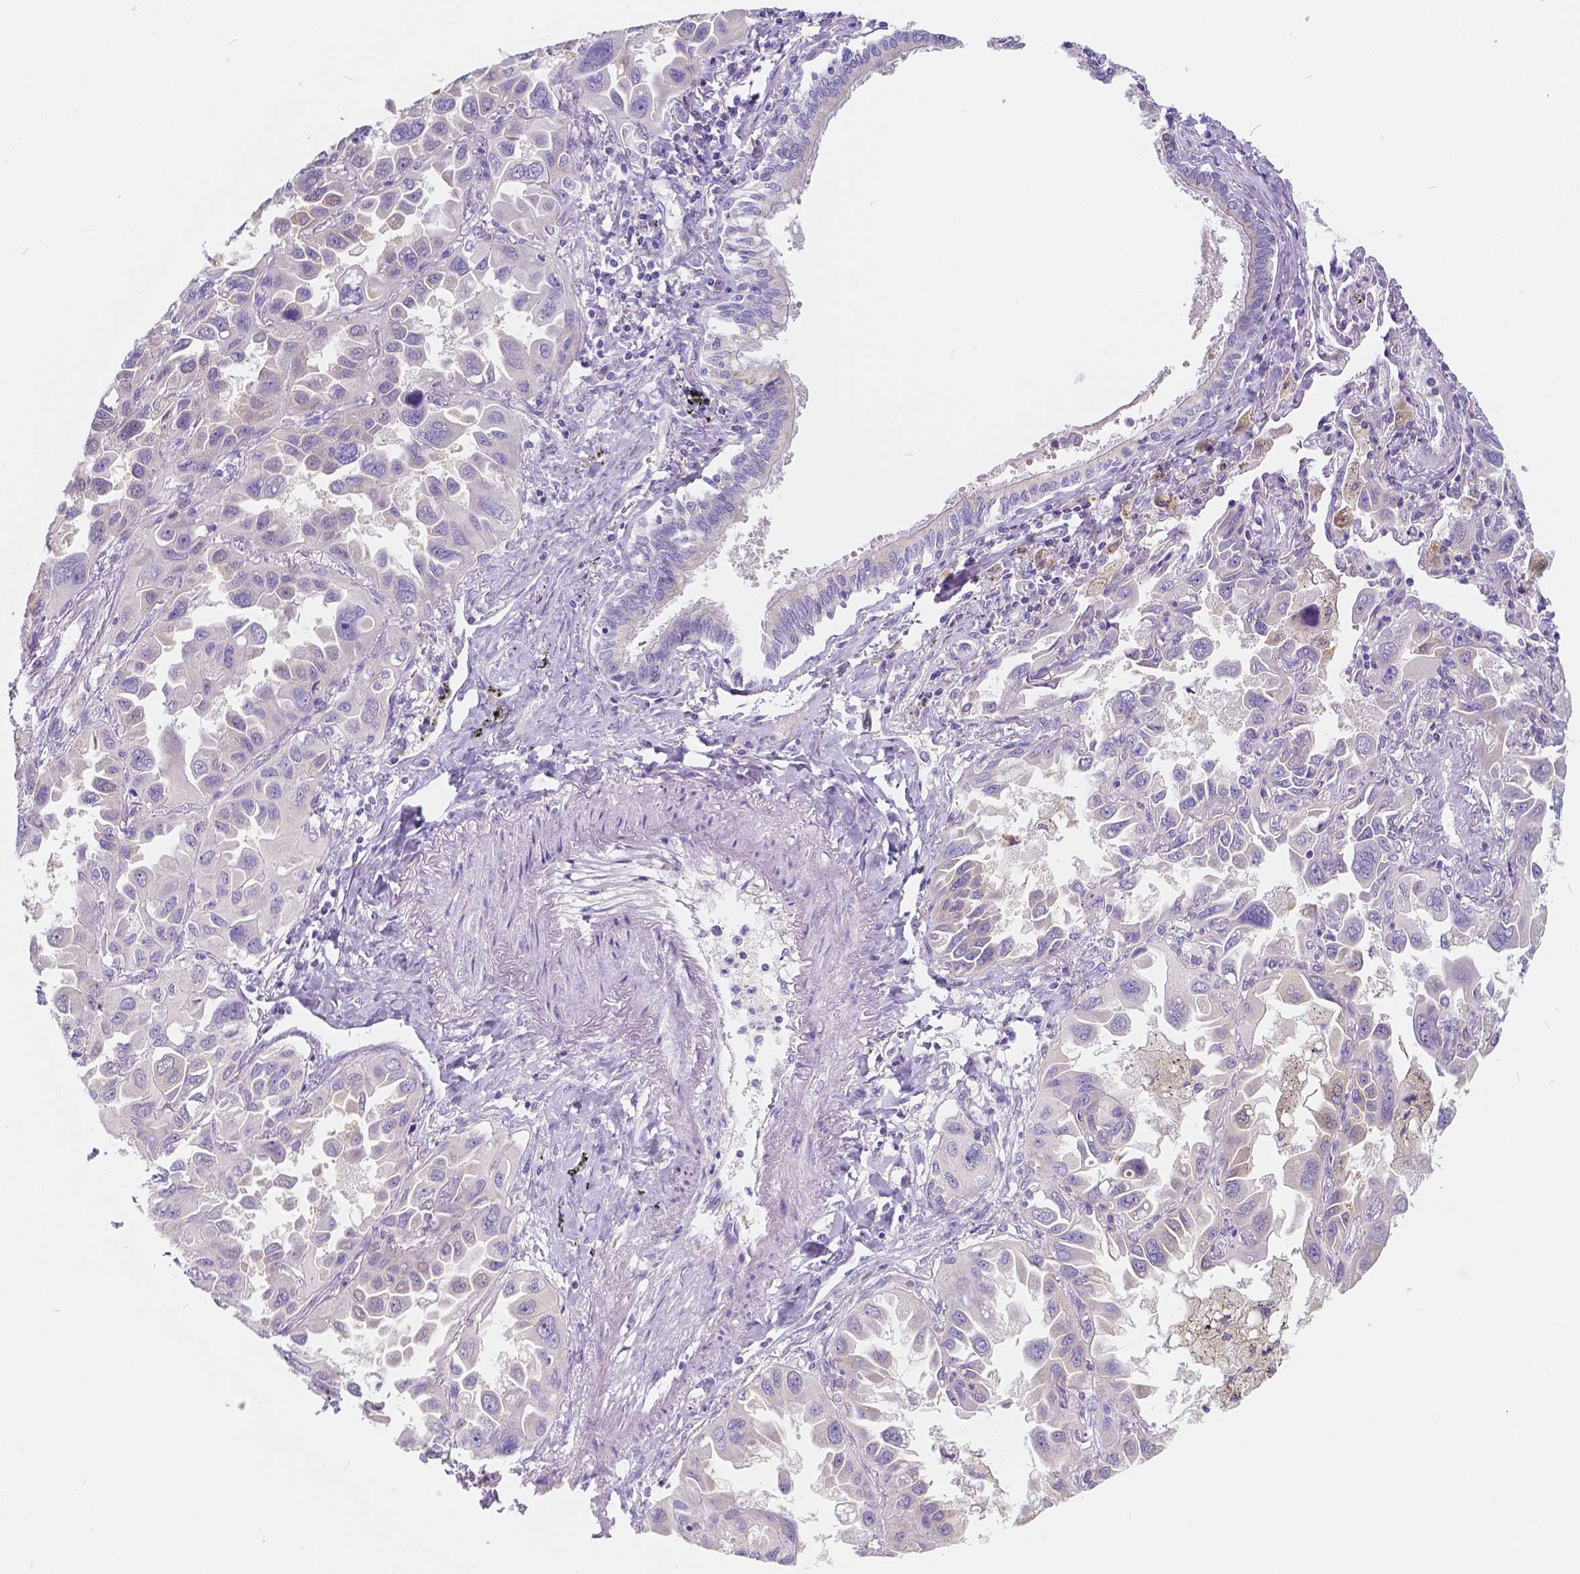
{"staining": {"intensity": "negative", "quantity": "none", "location": "none"}, "tissue": "lung cancer", "cell_type": "Tumor cells", "image_type": "cancer", "snomed": [{"axis": "morphology", "description": "Adenocarcinoma, NOS"}, {"axis": "topography", "description": "Lung"}], "caption": "Immunohistochemical staining of human lung adenocarcinoma exhibits no significant positivity in tumor cells.", "gene": "RNF186", "patient": {"sex": "male", "age": 64}}